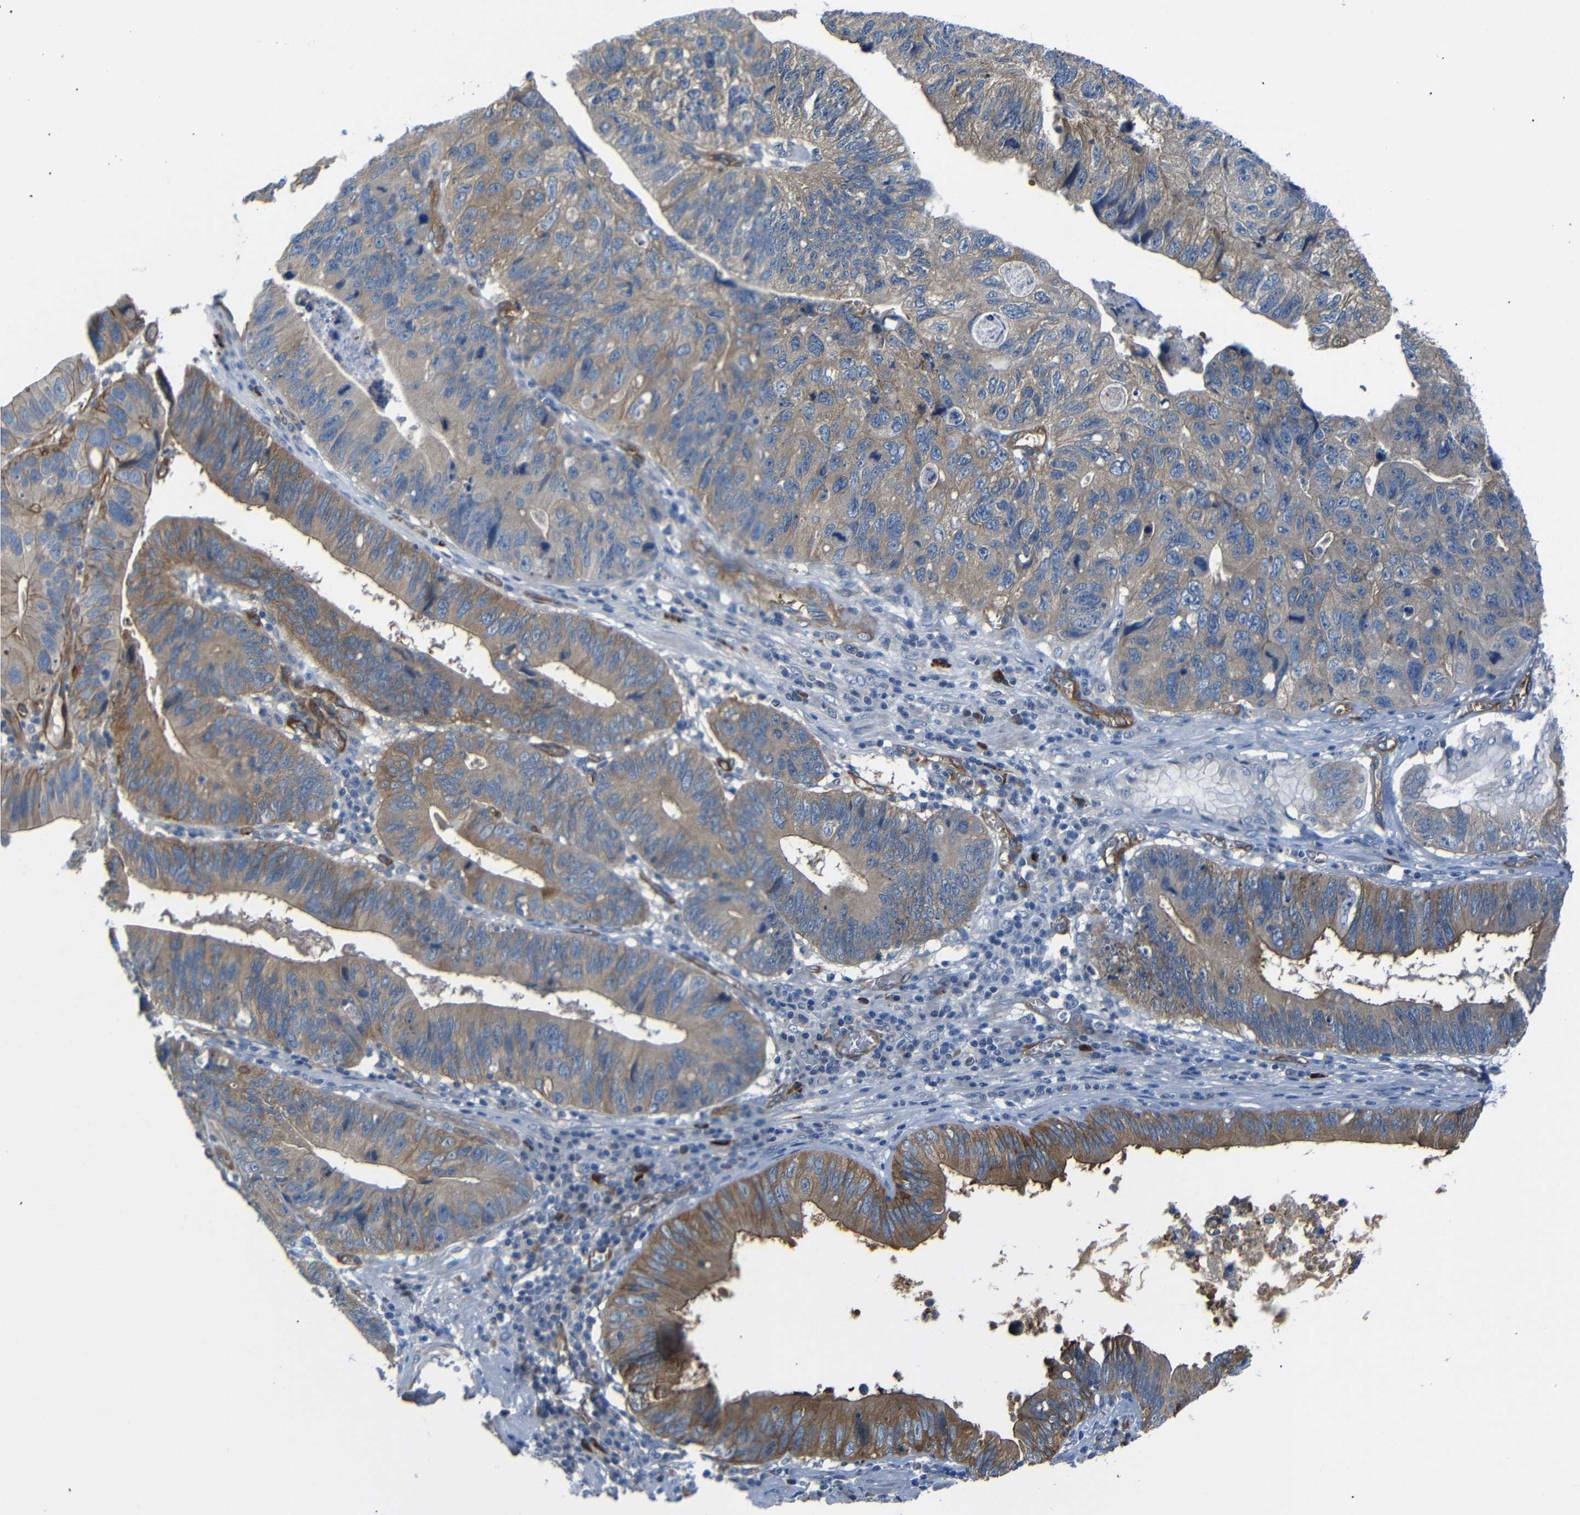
{"staining": {"intensity": "moderate", "quantity": ">75%", "location": "cytoplasmic/membranous"}, "tissue": "stomach cancer", "cell_type": "Tumor cells", "image_type": "cancer", "snomed": [{"axis": "morphology", "description": "Adenocarcinoma, NOS"}, {"axis": "topography", "description": "Stomach"}], "caption": "Protein staining of stomach cancer (adenocarcinoma) tissue demonstrates moderate cytoplasmic/membranous expression in about >75% of tumor cells. (DAB (3,3'-diaminobenzidine) IHC, brown staining for protein, blue staining for nuclei).", "gene": "MYO1B", "patient": {"sex": "male", "age": 59}}